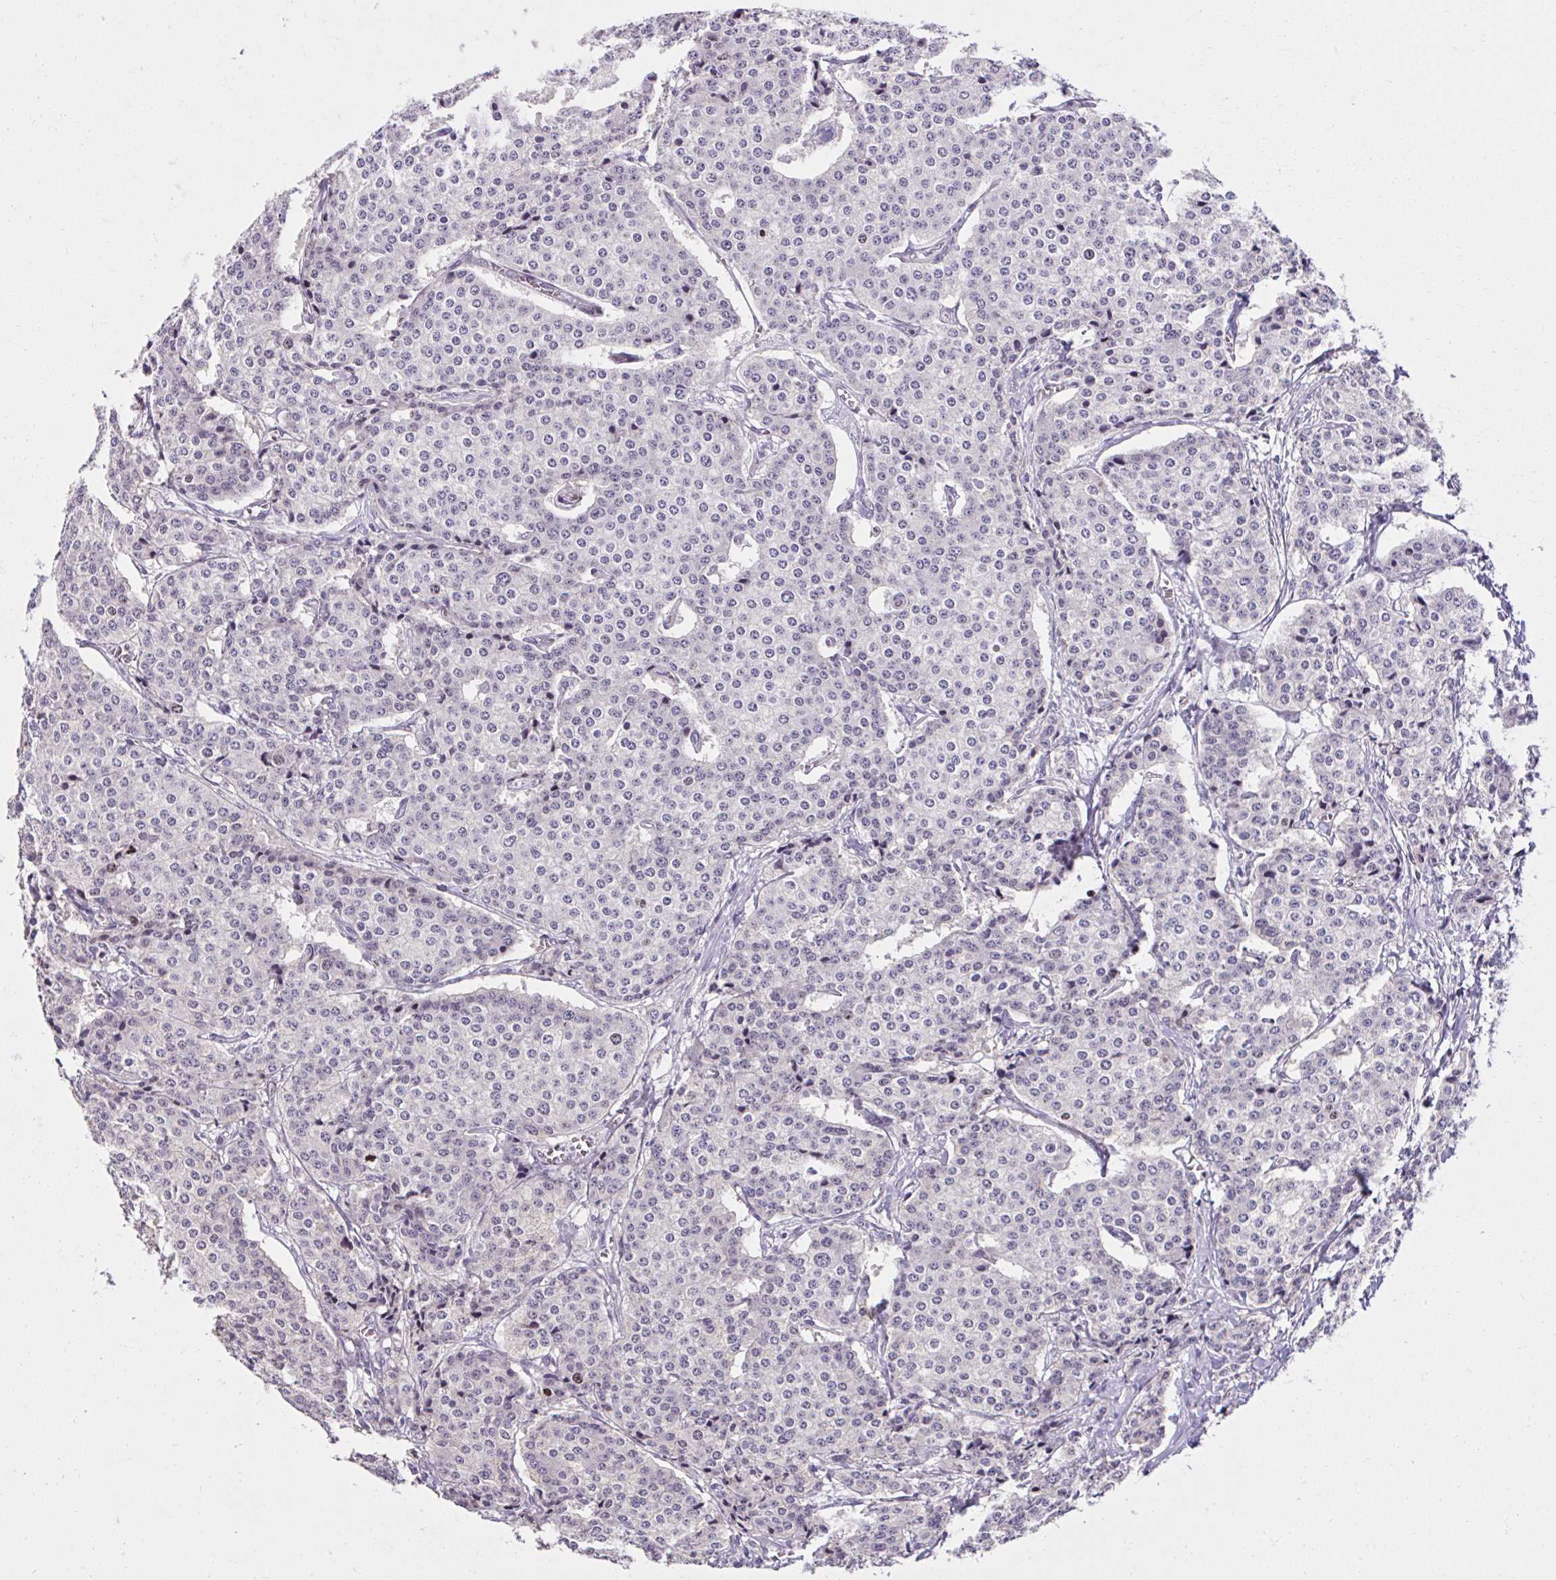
{"staining": {"intensity": "negative", "quantity": "none", "location": "none"}, "tissue": "carcinoid", "cell_type": "Tumor cells", "image_type": "cancer", "snomed": [{"axis": "morphology", "description": "Carcinoid, malignant, NOS"}, {"axis": "topography", "description": "Small intestine"}], "caption": "This is an IHC histopathology image of human carcinoid. There is no staining in tumor cells.", "gene": "CEP72", "patient": {"sex": "female", "age": 64}}